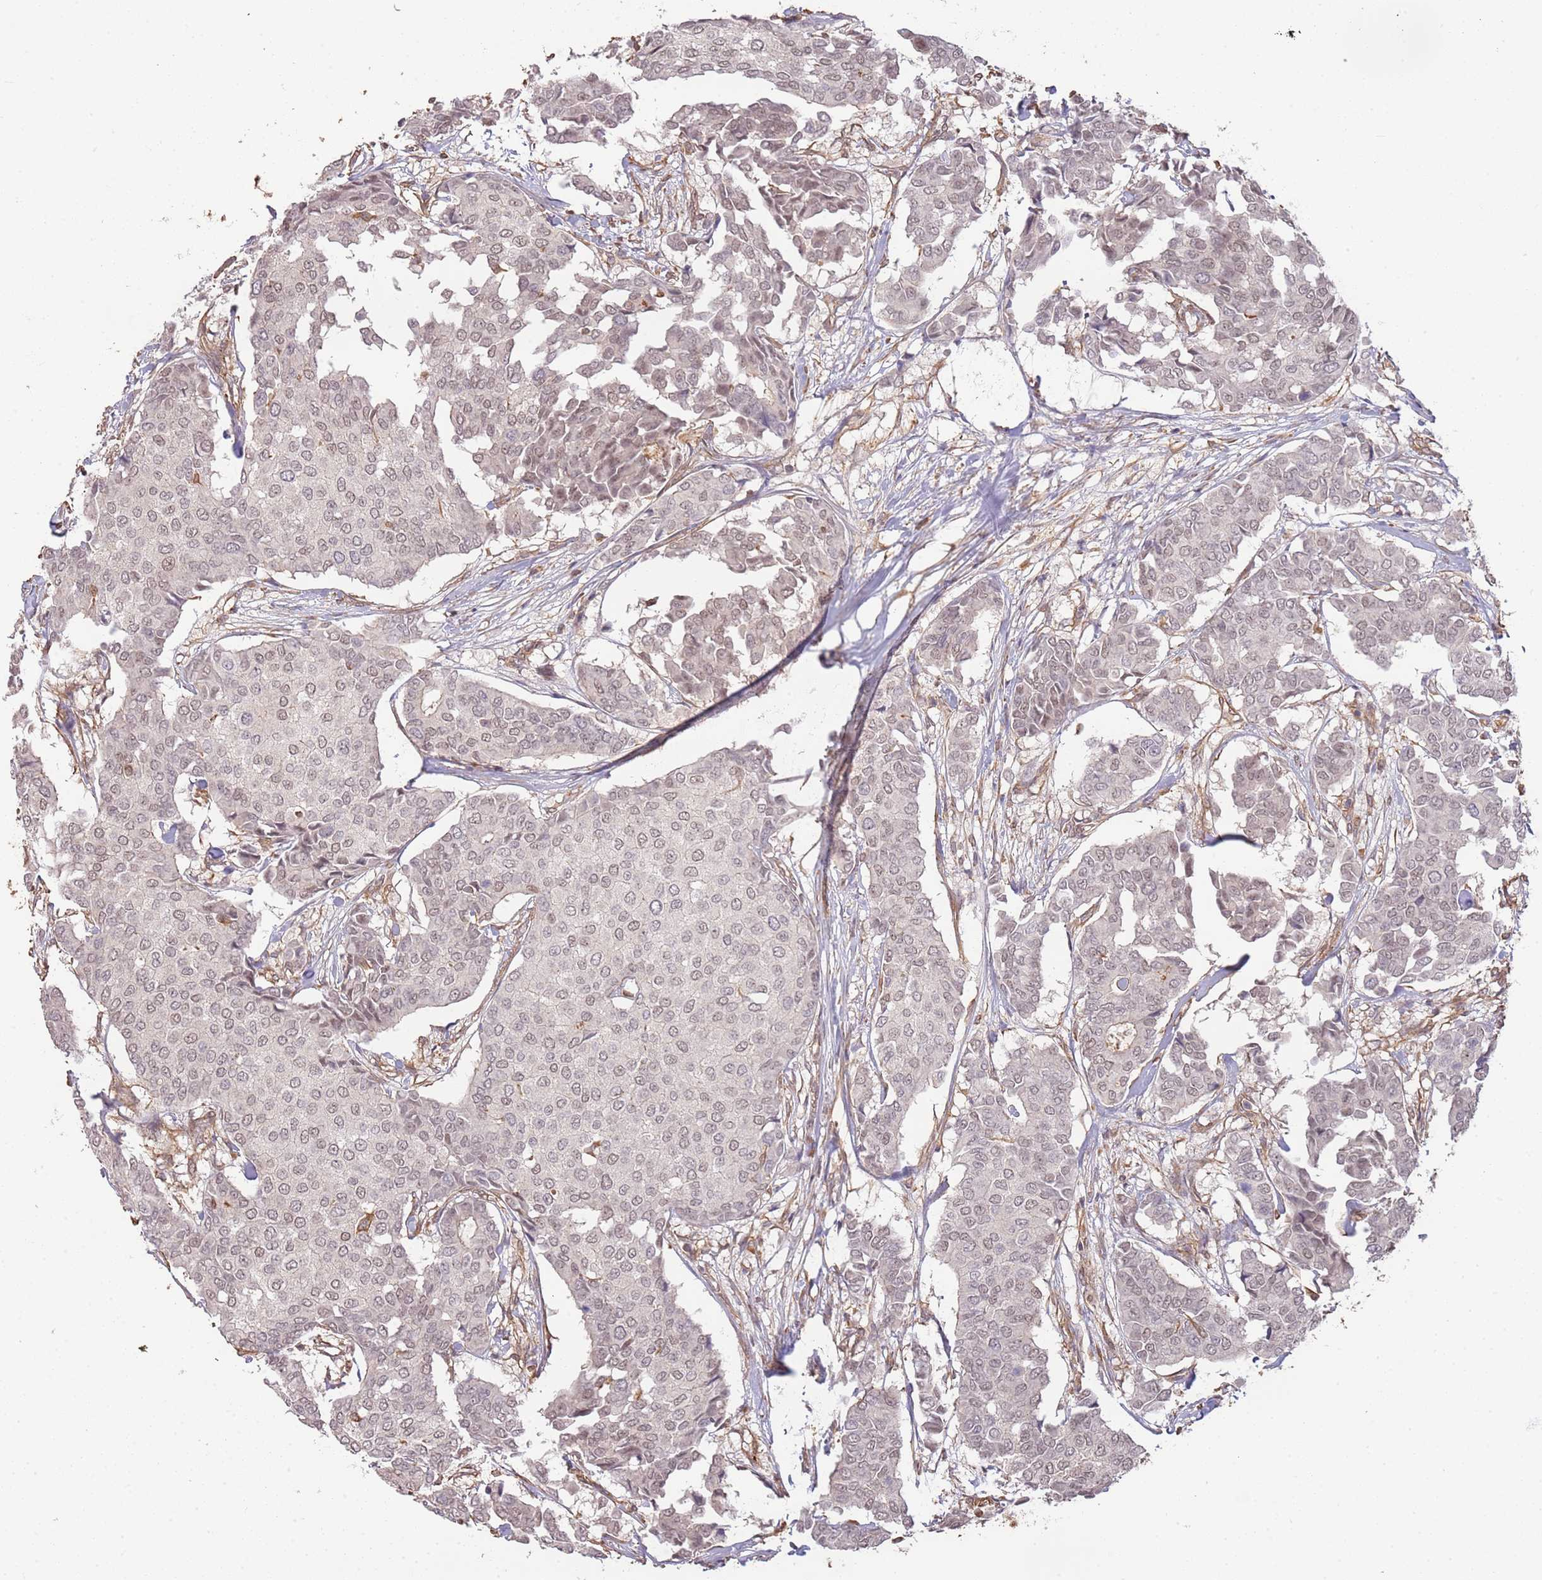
{"staining": {"intensity": "weak", "quantity": "25%-75%", "location": "nuclear"}, "tissue": "breast cancer", "cell_type": "Tumor cells", "image_type": "cancer", "snomed": [{"axis": "morphology", "description": "Duct carcinoma"}, {"axis": "topography", "description": "Breast"}], "caption": "Immunohistochemical staining of human breast infiltrating ductal carcinoma reveals low levels of weak nuclear protein positivity in about 25%-75% of tumor cells.", "gene": "SURF2", "patient": {"sex": "female", "age": 75}}